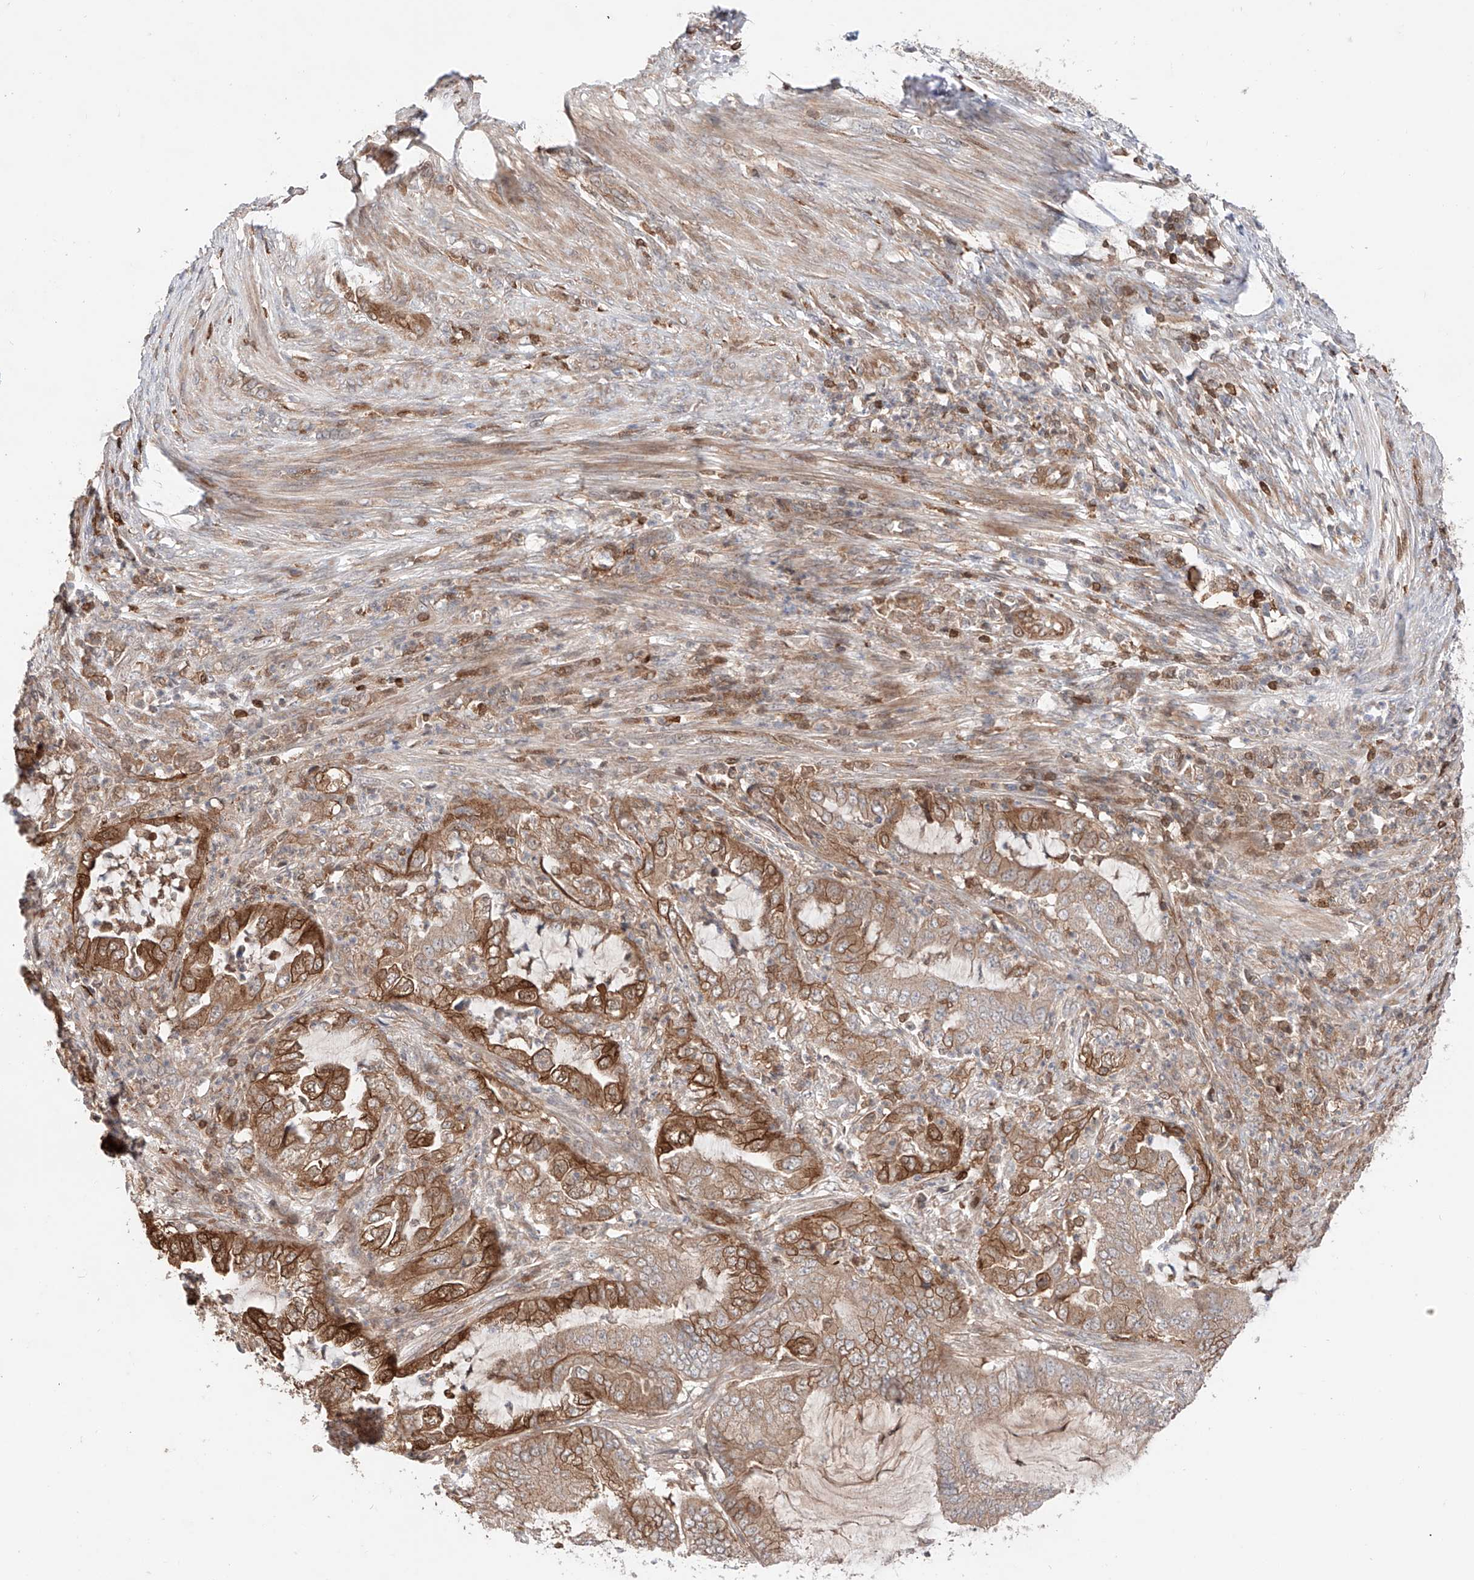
{"staining": {"intensity": "moderate", "quantity": ">75%", "location": "cytoplasmic/membranous"}, "tissue": "endometrial cancer", "cell_type": "Tumor cells", "image_type": "cancer", "snomed": [{"axis": "morphology", "description": "Adenocarcinoma, NOS"}, {"axis": "topography", "description": "Endometrium"}], "caption": "Endometrial adenocarcinoma stained with immunohistochemistry (IHC) demonstrates moderate cytoplasmic/membranous staining in approximately >75% of tumor cells.", "gene": "IGSF22", "patient": {"sex": "female", "age": 51}}